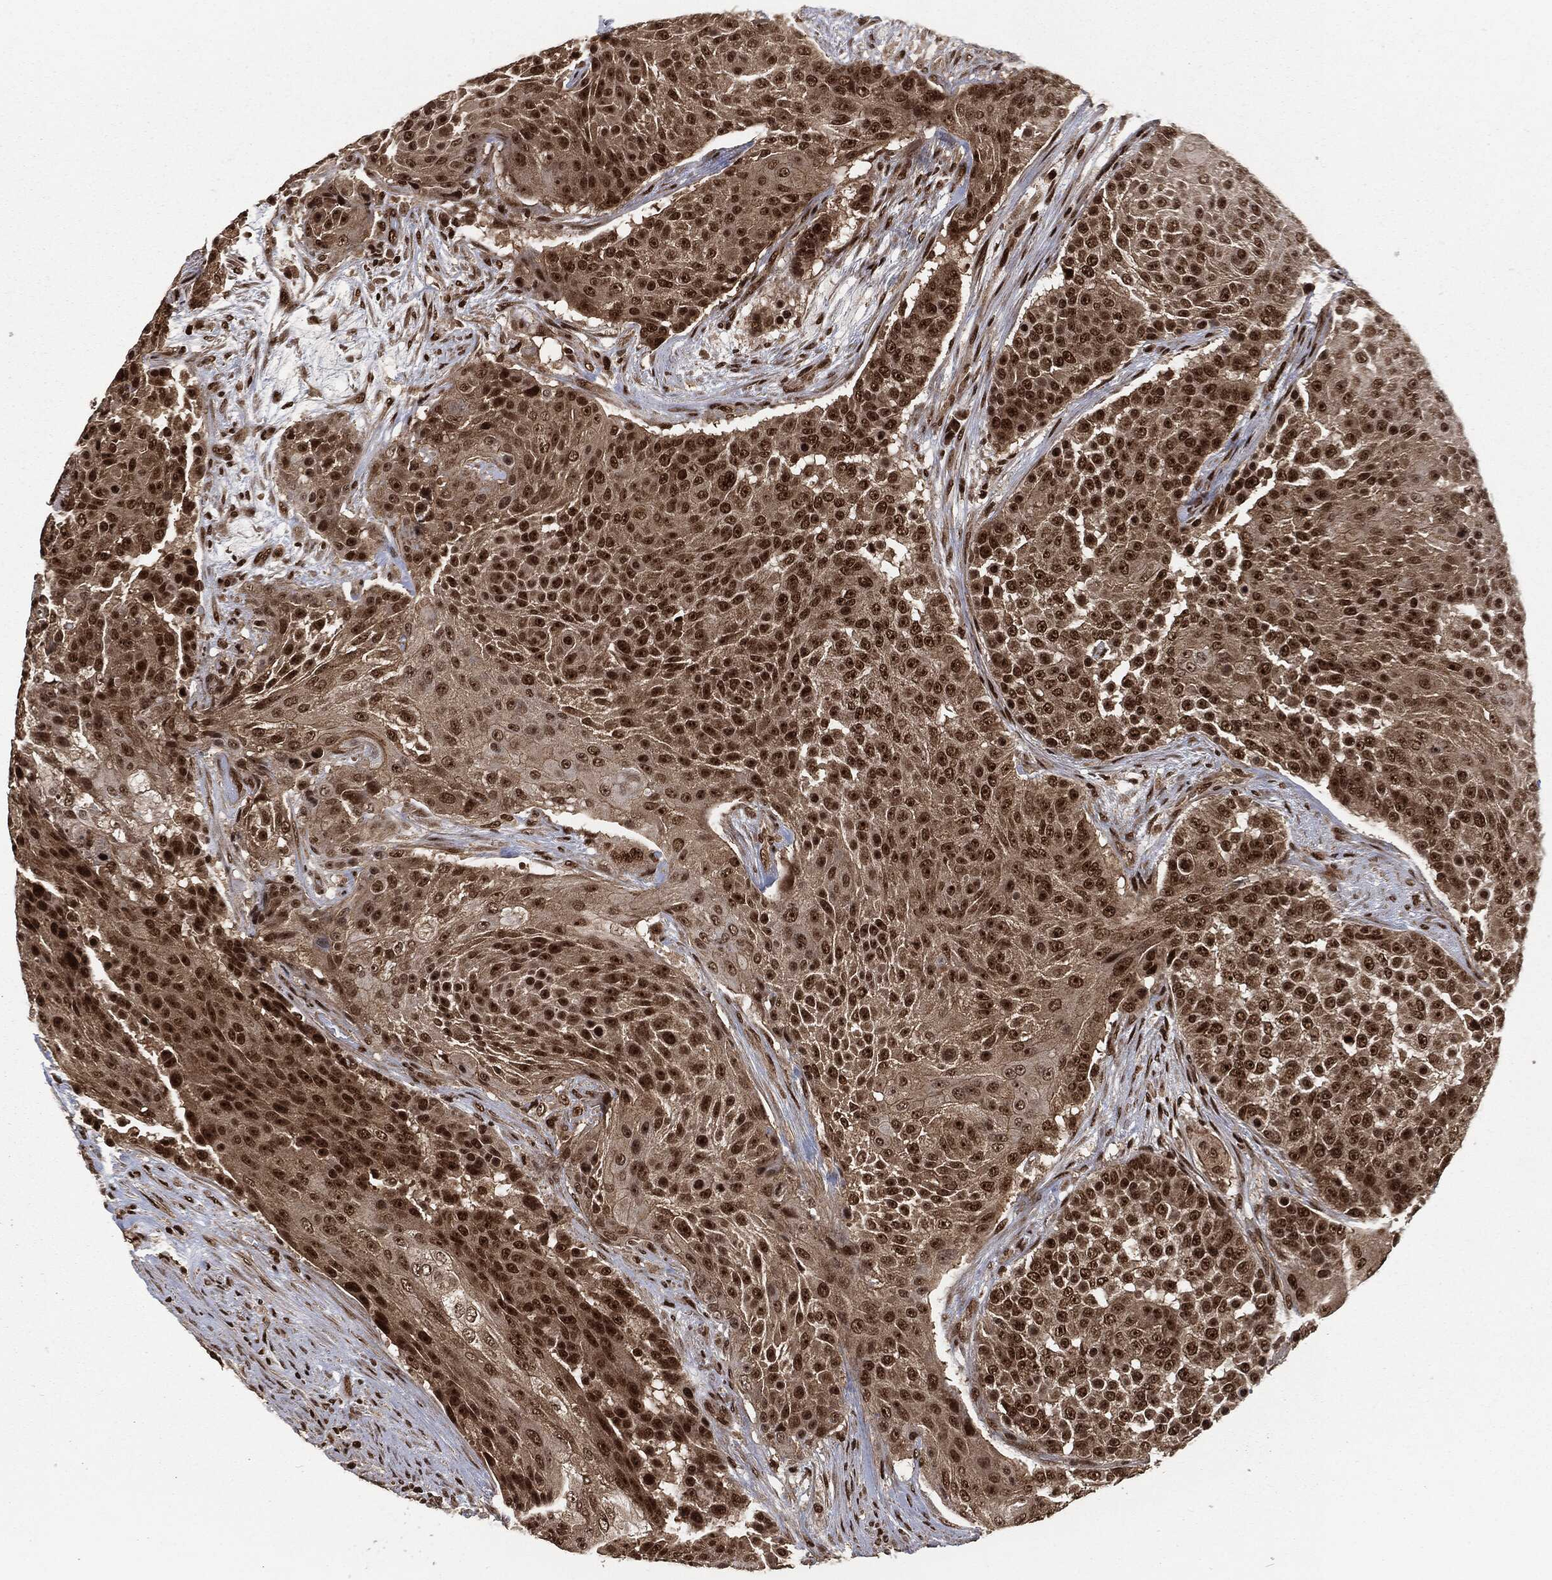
{"staining": {"intensity": "strong", "quantity": "25%-75%", "location": "nuclear"}, "tissue": "urothelial cancer", "cell_type": "Tumor cells", "image_type": "cancer", "snomed": [{"axis": "morphology", "description": "Urothelial carcinoma, High grade"}, {"axis": "topography", "description": "Urinary bladder"}], "caption": "This histopathology image displays immunohistochemistry staining of high-grade urothelial carcinoma, with high strong nuclear staining in approximately 25%-75% of tumor cells.", "gene": "NGRN", "patient": {"sex": "female", "age": 63}}